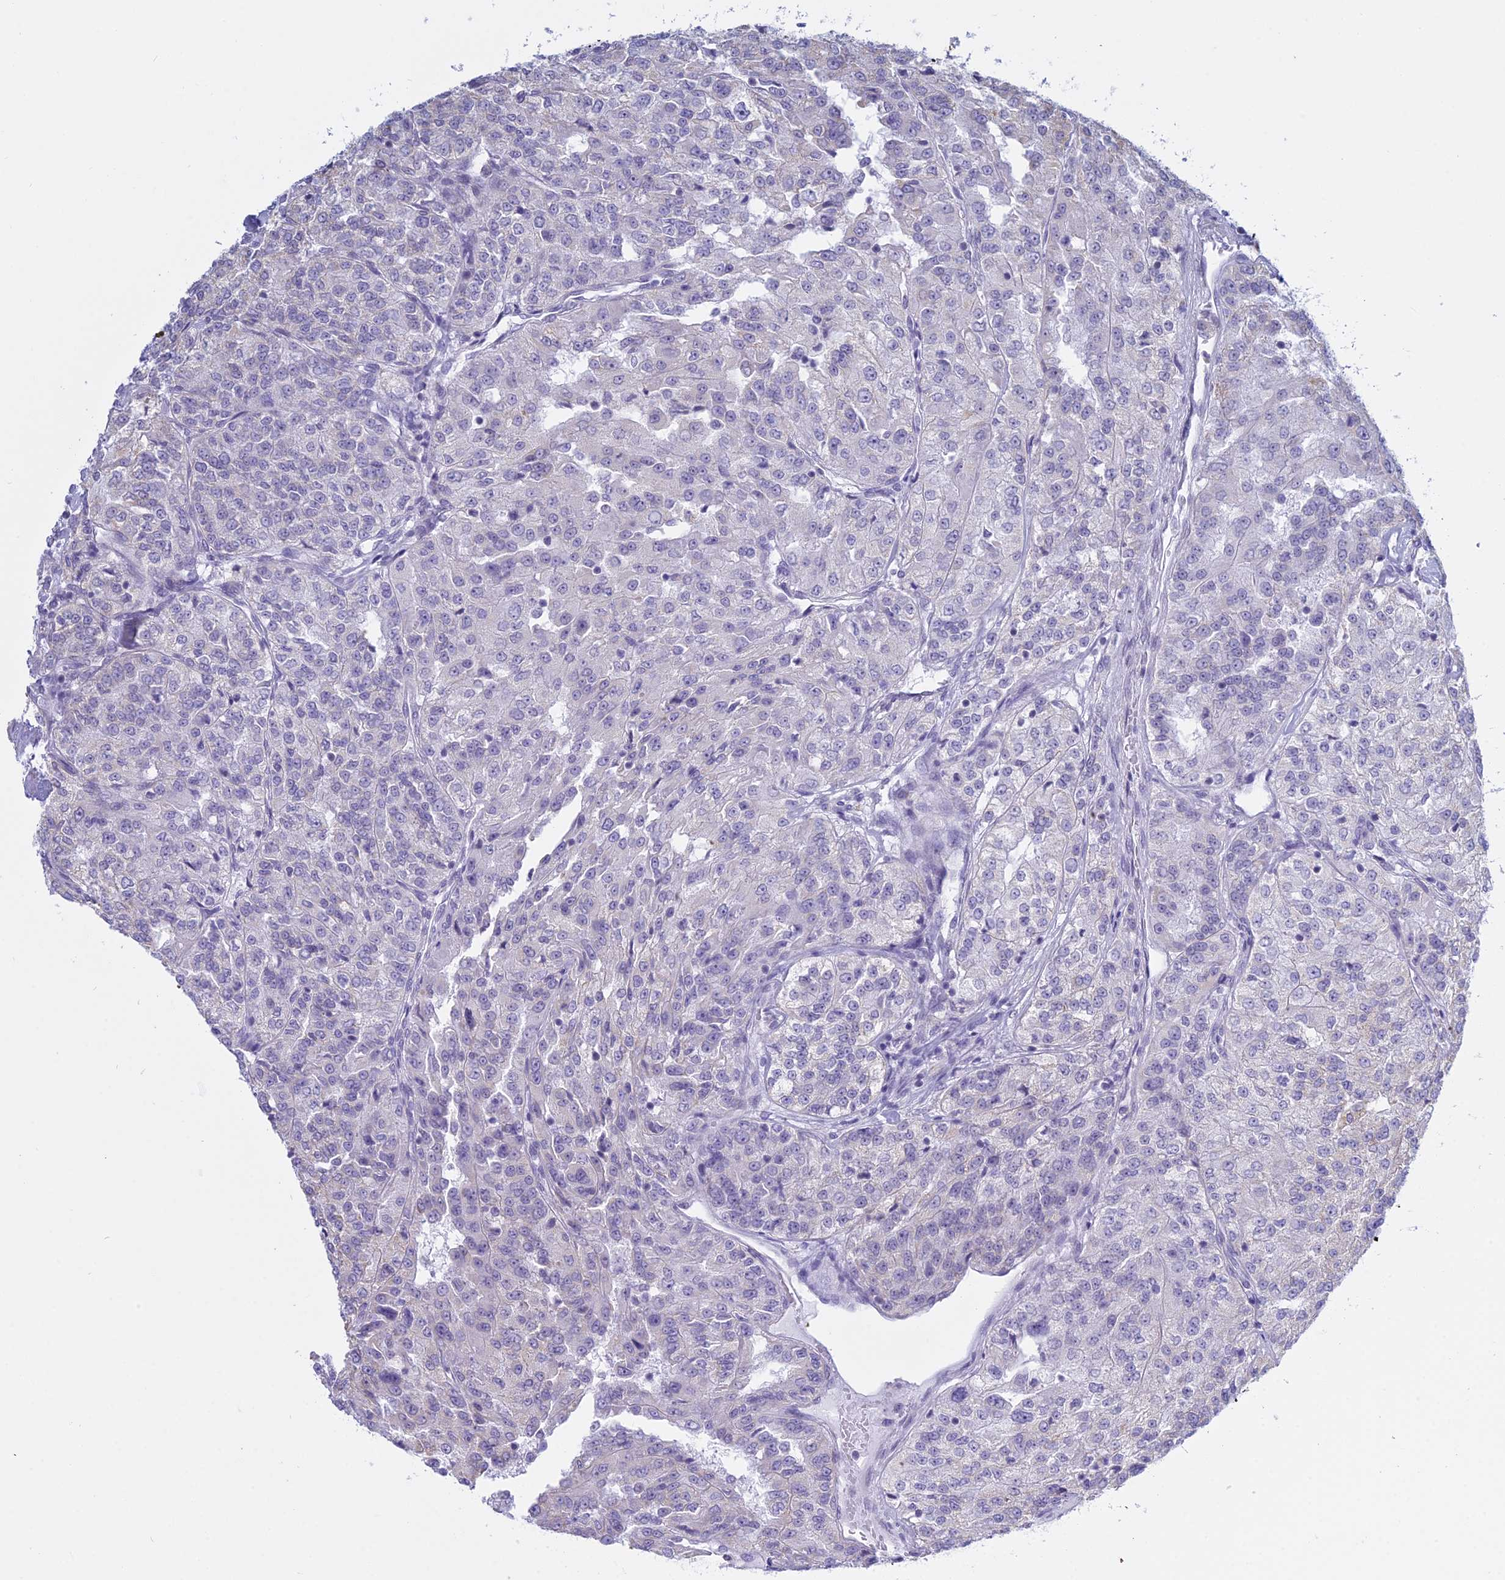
{"staining": {"intensity": "negative", "quantity": "none", "location": "none"}, "tissue": "renal cancer", "cell_type": "Tumor cells", "image_type": "cancer", "snomed": [{"axis": "morphology", "description": "Adenocarcinoma, NOS"}, {"axis": "topography", "description": "Kidney"}], "caption": "DAB immunohistochemical staining of renal cancer (adenocarcinoma) displays no significant expression in tumor cells.", "gene": "KLF14", "patient": {"sex": "female", "age": 63}}